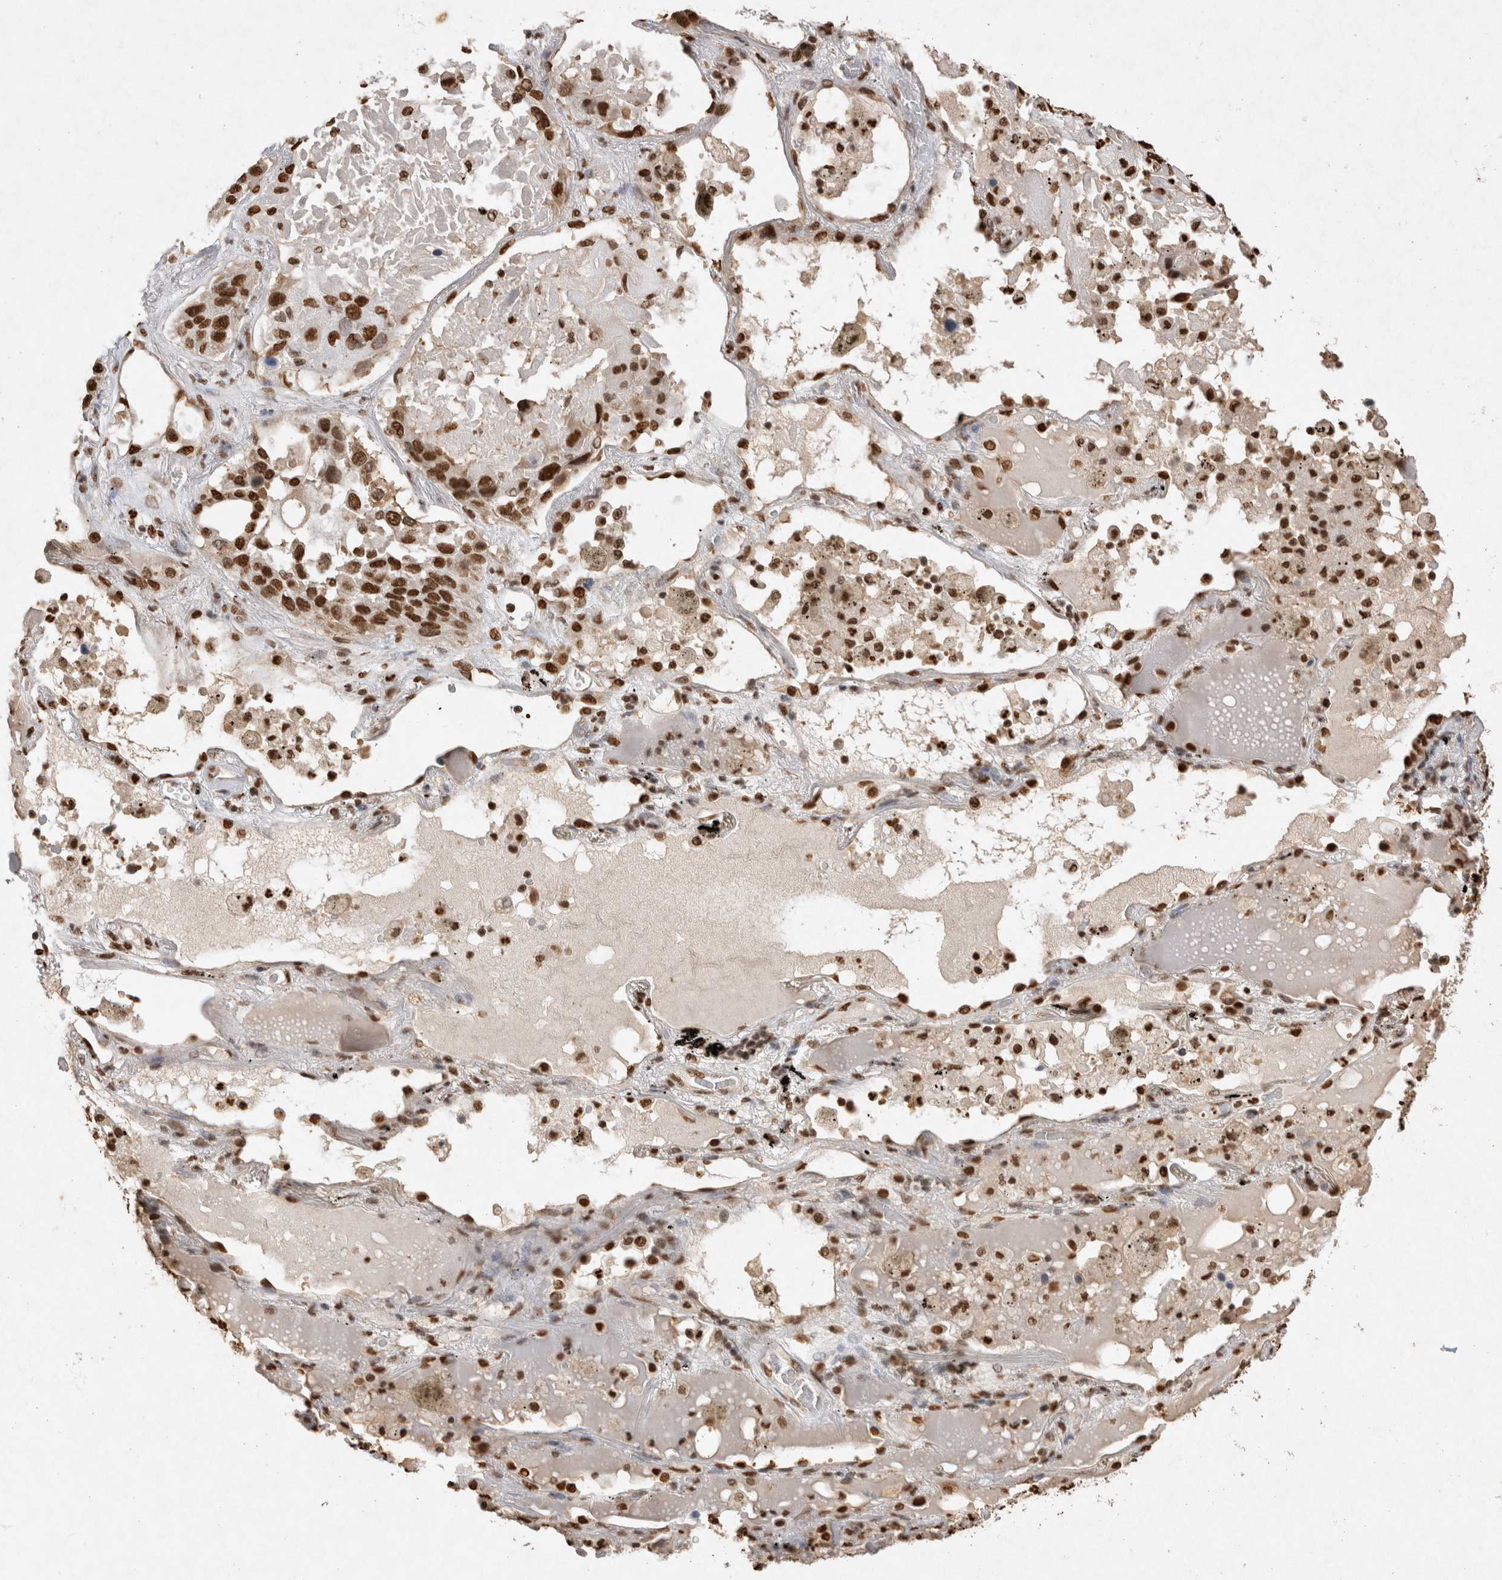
{"staining": {"intensity": "strong", "quantity": ">75%", "location": "nuclear"}, "tissue": "lung cancer", "cell_type": "Tumor cells", "image_type": "cancer", "snomed": [{"axis": "morphology", "description": "Squamous cell carcinoma, NOS"}, {"axis": "topography", "description": "Lung"}], "caption": "A high-resolution histopathology image shows immunohistochemistry (IHC) staining of lung cancer, which demonstrates strong nuclear expression in about >75% of tumor cells.", "gene": "HDGF", "patient": {"sex": "male", "age": 57}}